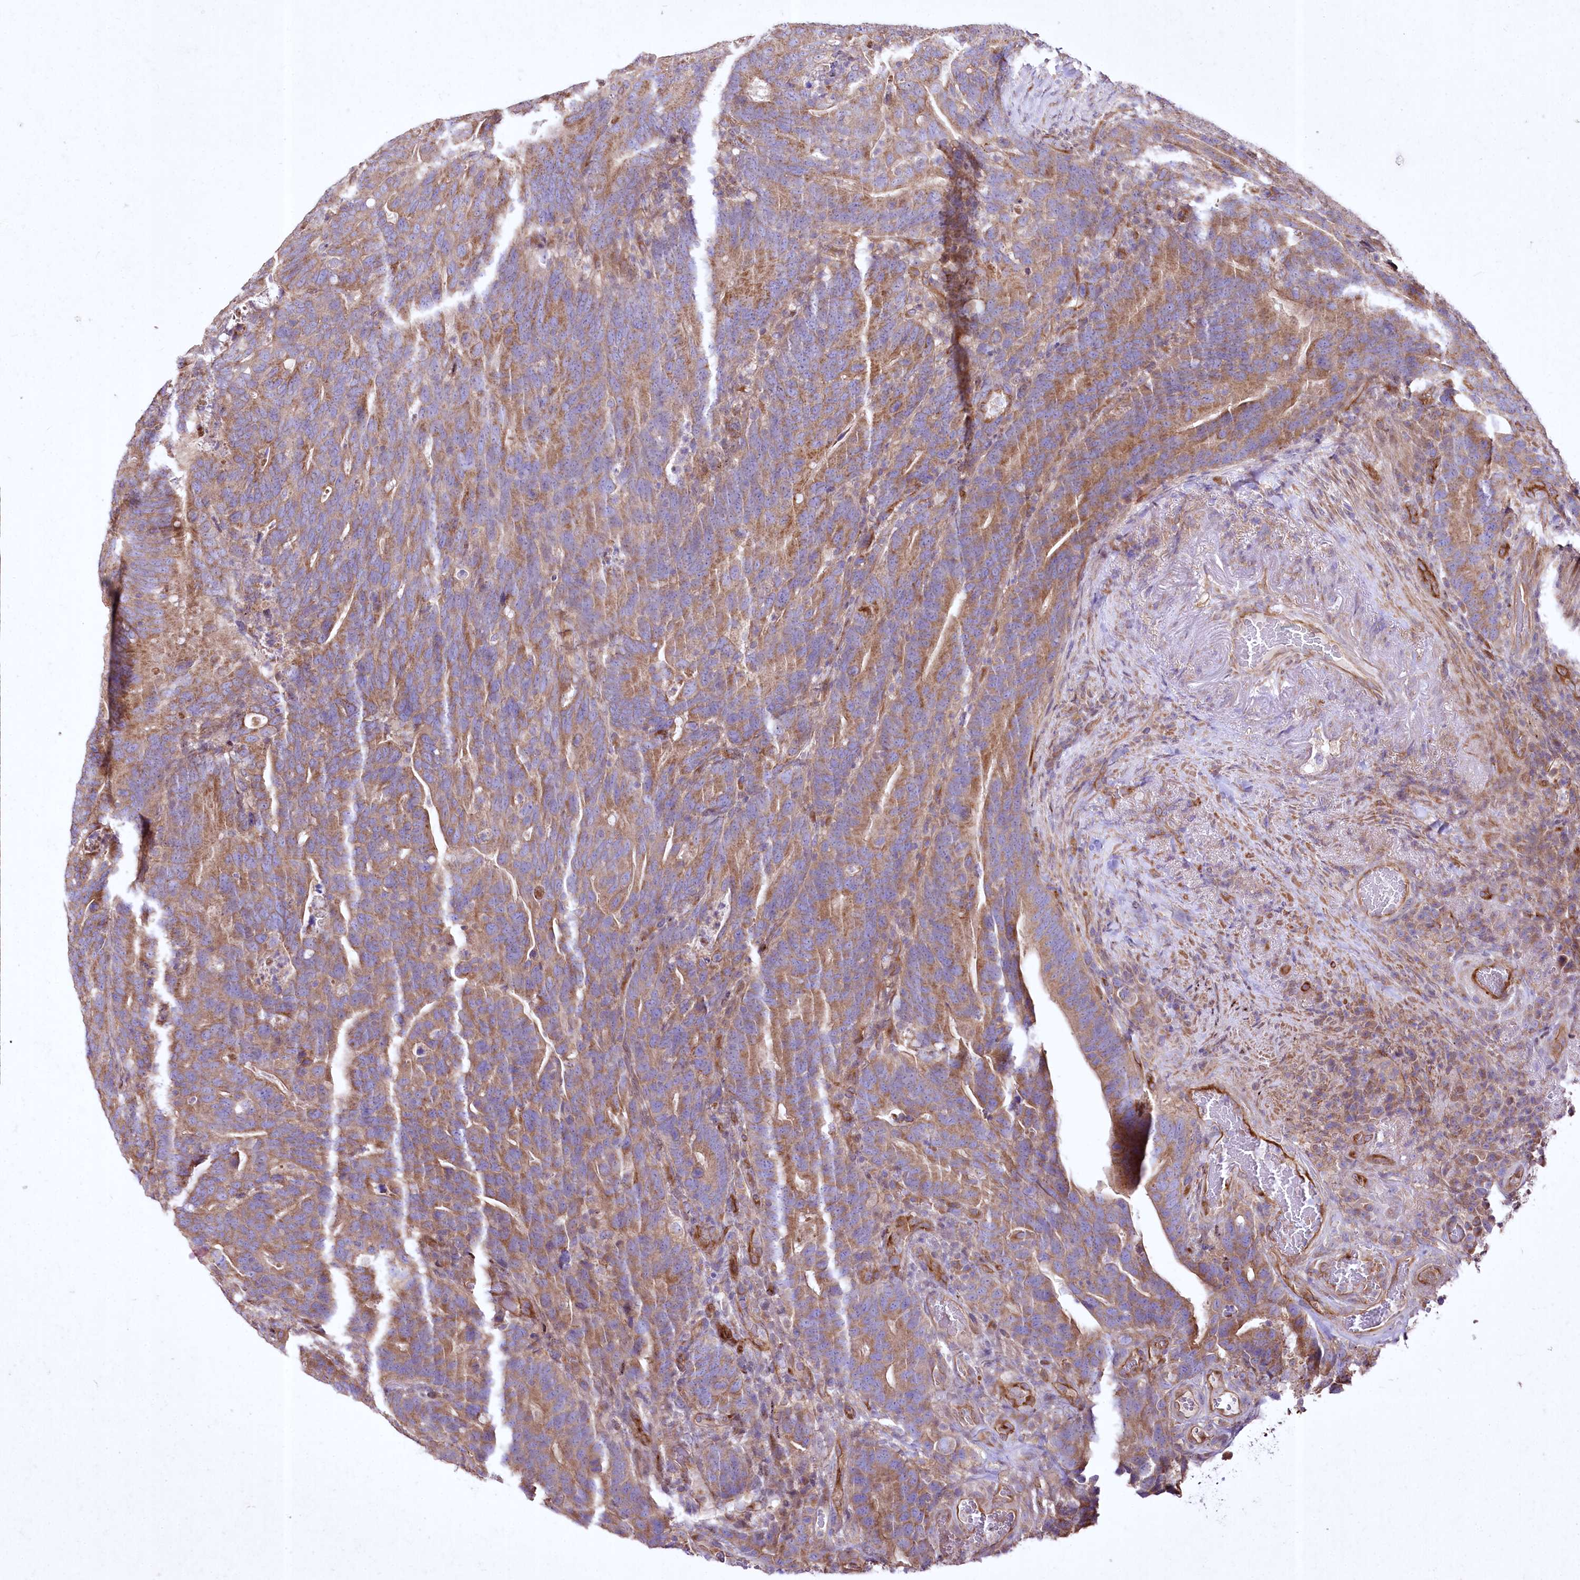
{"staining": {"intensity": "moderate", "quantity": ">75%", "location": "cytoplasmic/membranous"}, "tissue": "colorectal cancer", "cell_type": "Tumor cells", "image_type": "cancer", "snomed": [{"axis": "morphology", "description": "Adenocarcinoma, NOS"}, {"axis": "topography", "description": "Colon"}], "caption": "Protein positivity by immunohistochemistry displays moderate cytoplasmic/membranous staining in about >75% of tumor cells in colorectal cancer.", "gene": "SH3TC1", "patient": {"sex": "female", "age": 66}}